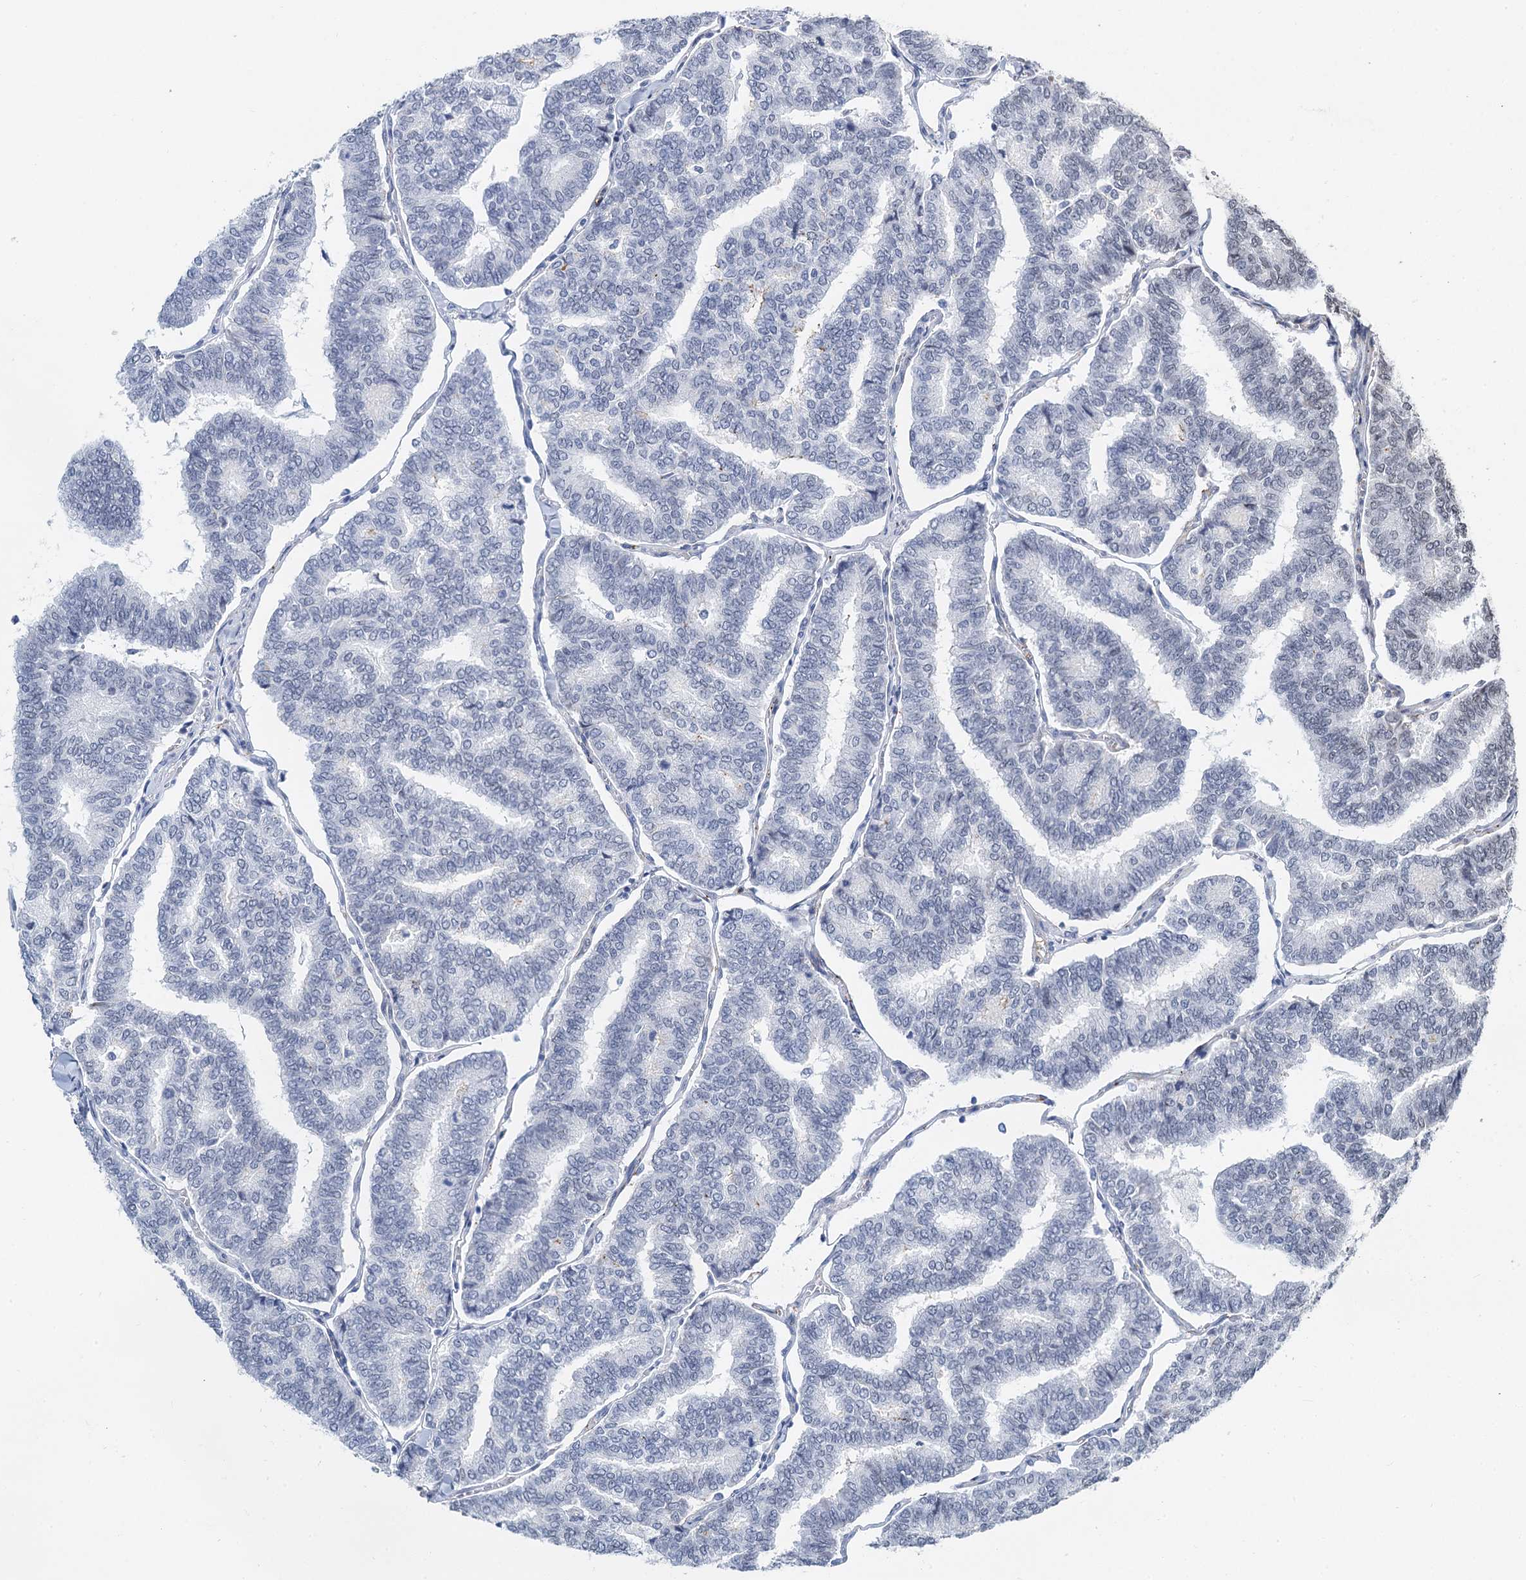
{"staining": {"intensity": "negative", "quantity": "none", "location": "none"}, "tissue": "thyroid cancer", "cell_type": "Tumor cells", "image_type": "cancer", "snomed": [{"axis": "morphology", "description": "Papillary adenocarcinoma, NOS"}, {"axis": "topography", "description": "Thyroid gland"}], "caption": "This is an immunohistochemistry (IHC) image of papillary adenocarcinoma (thyroid). There is no staining in tumor cells.", "gene": "TMA16", "patient": {"sex": "female", "age": 35}}